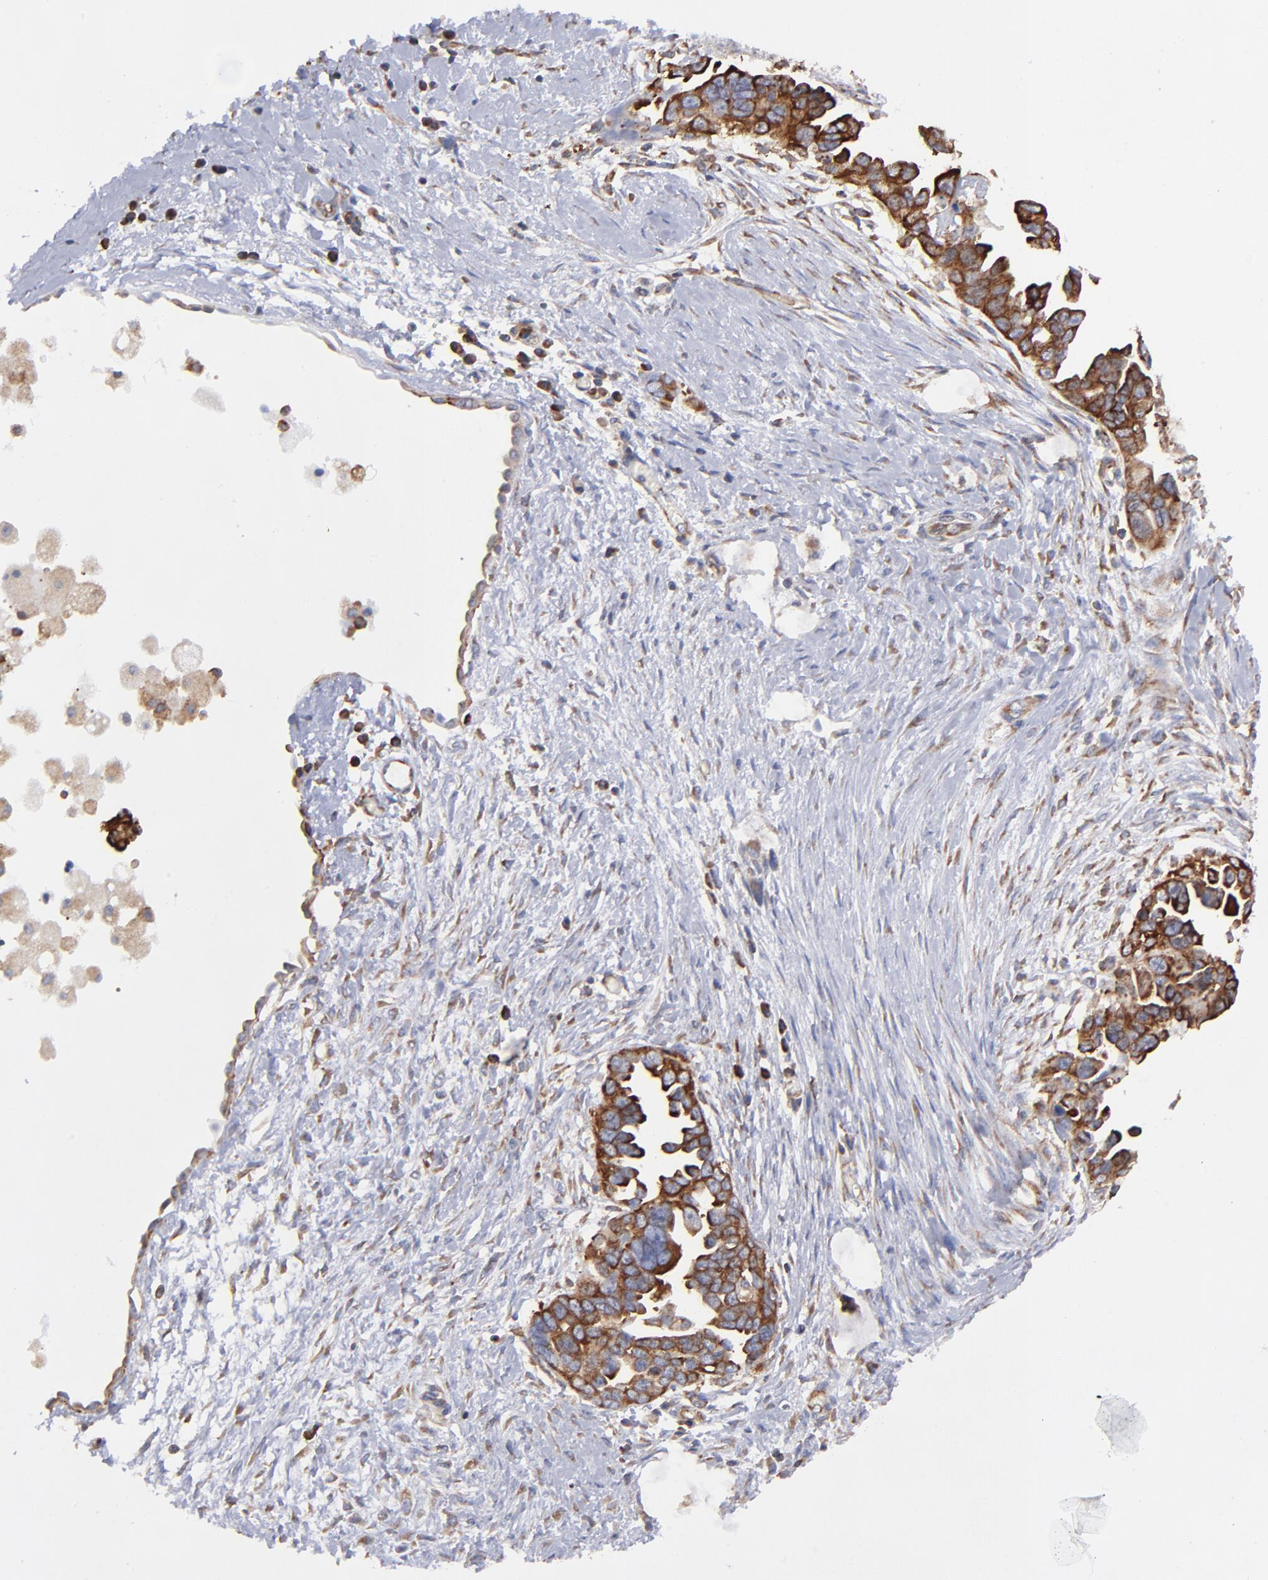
{"staining": {"intensity": "strong", "quantity": ">75%", "location": "cytoplasmic/membranous"}, "tissue": "ovarian cancer", "cell_type": "Tumor cells", "image_type": "cancer", "snomed": [{"axis": "morphology", "description": "Cystadenocarcinoma, serous, NOS"}, {"axis": "topography", "description": "Ovary"}], "caption": "A high-resolution image shows immunohistochemistry (IHC) staining of ovarian cancer, which shows strong cytoplasmic/membranous positivity in approximately >75% of tumor cells. Ihc stains the protein in brown and the nuclei are stained blue.", "gene": "EIF2AK2", "patient": {"sex": "female", "age": 63}}